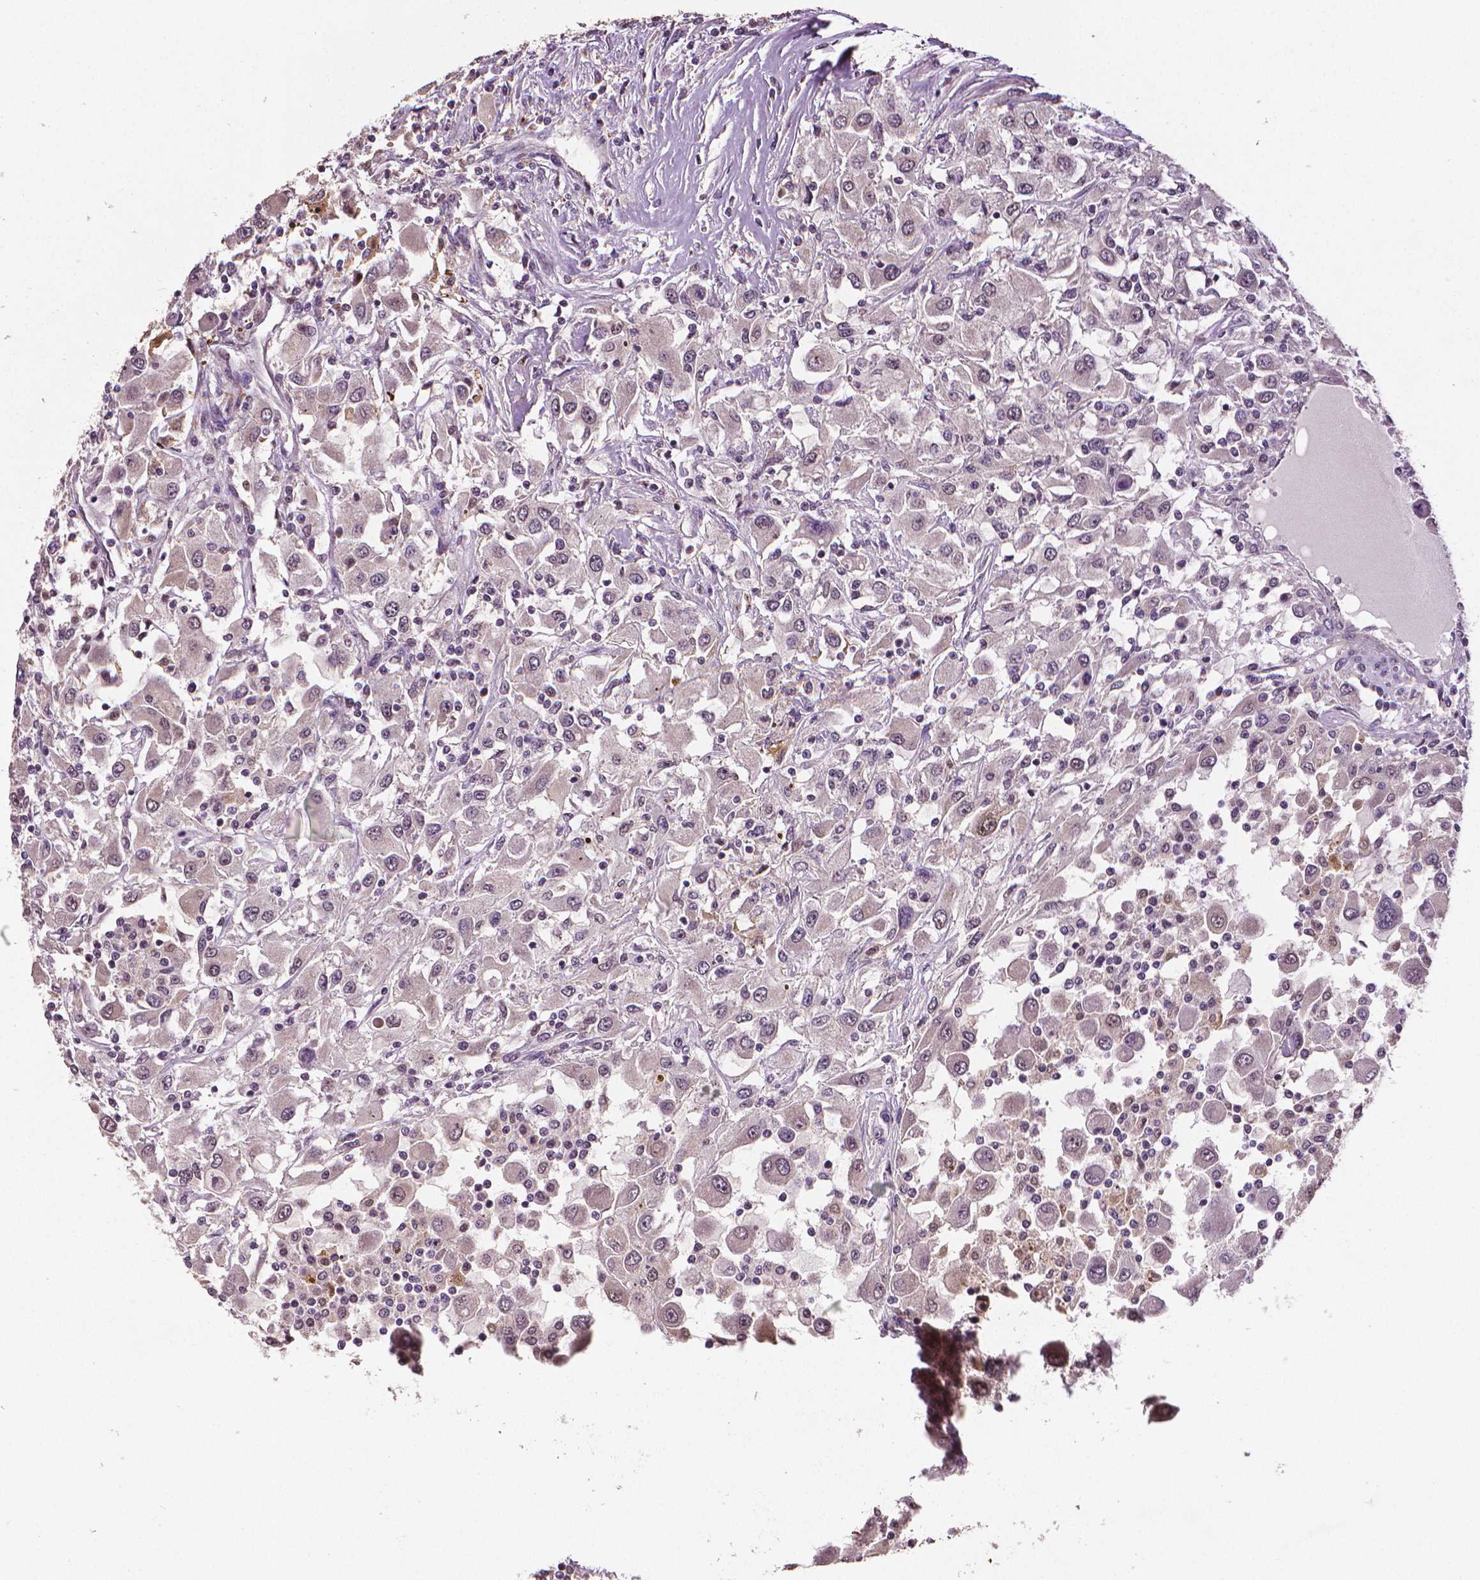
{"staining": {"intensity": "negative", "quantity": "none", "location": "none"}, "tissue": "renal cancer", "cell_type": "Tumor cells", "image_type": "cancer", "snomed": [{"axis": "morphology", "description": "Adenocarcinoma, NOS"}, {"axis": "topography", "description": "Kidney"}], "caption": "Image shows no protein positivity in tumor cells of renal adenocarcinoma tissue.", "gene": "STAT3", "patient": {"sex": "female", "age": 67}}